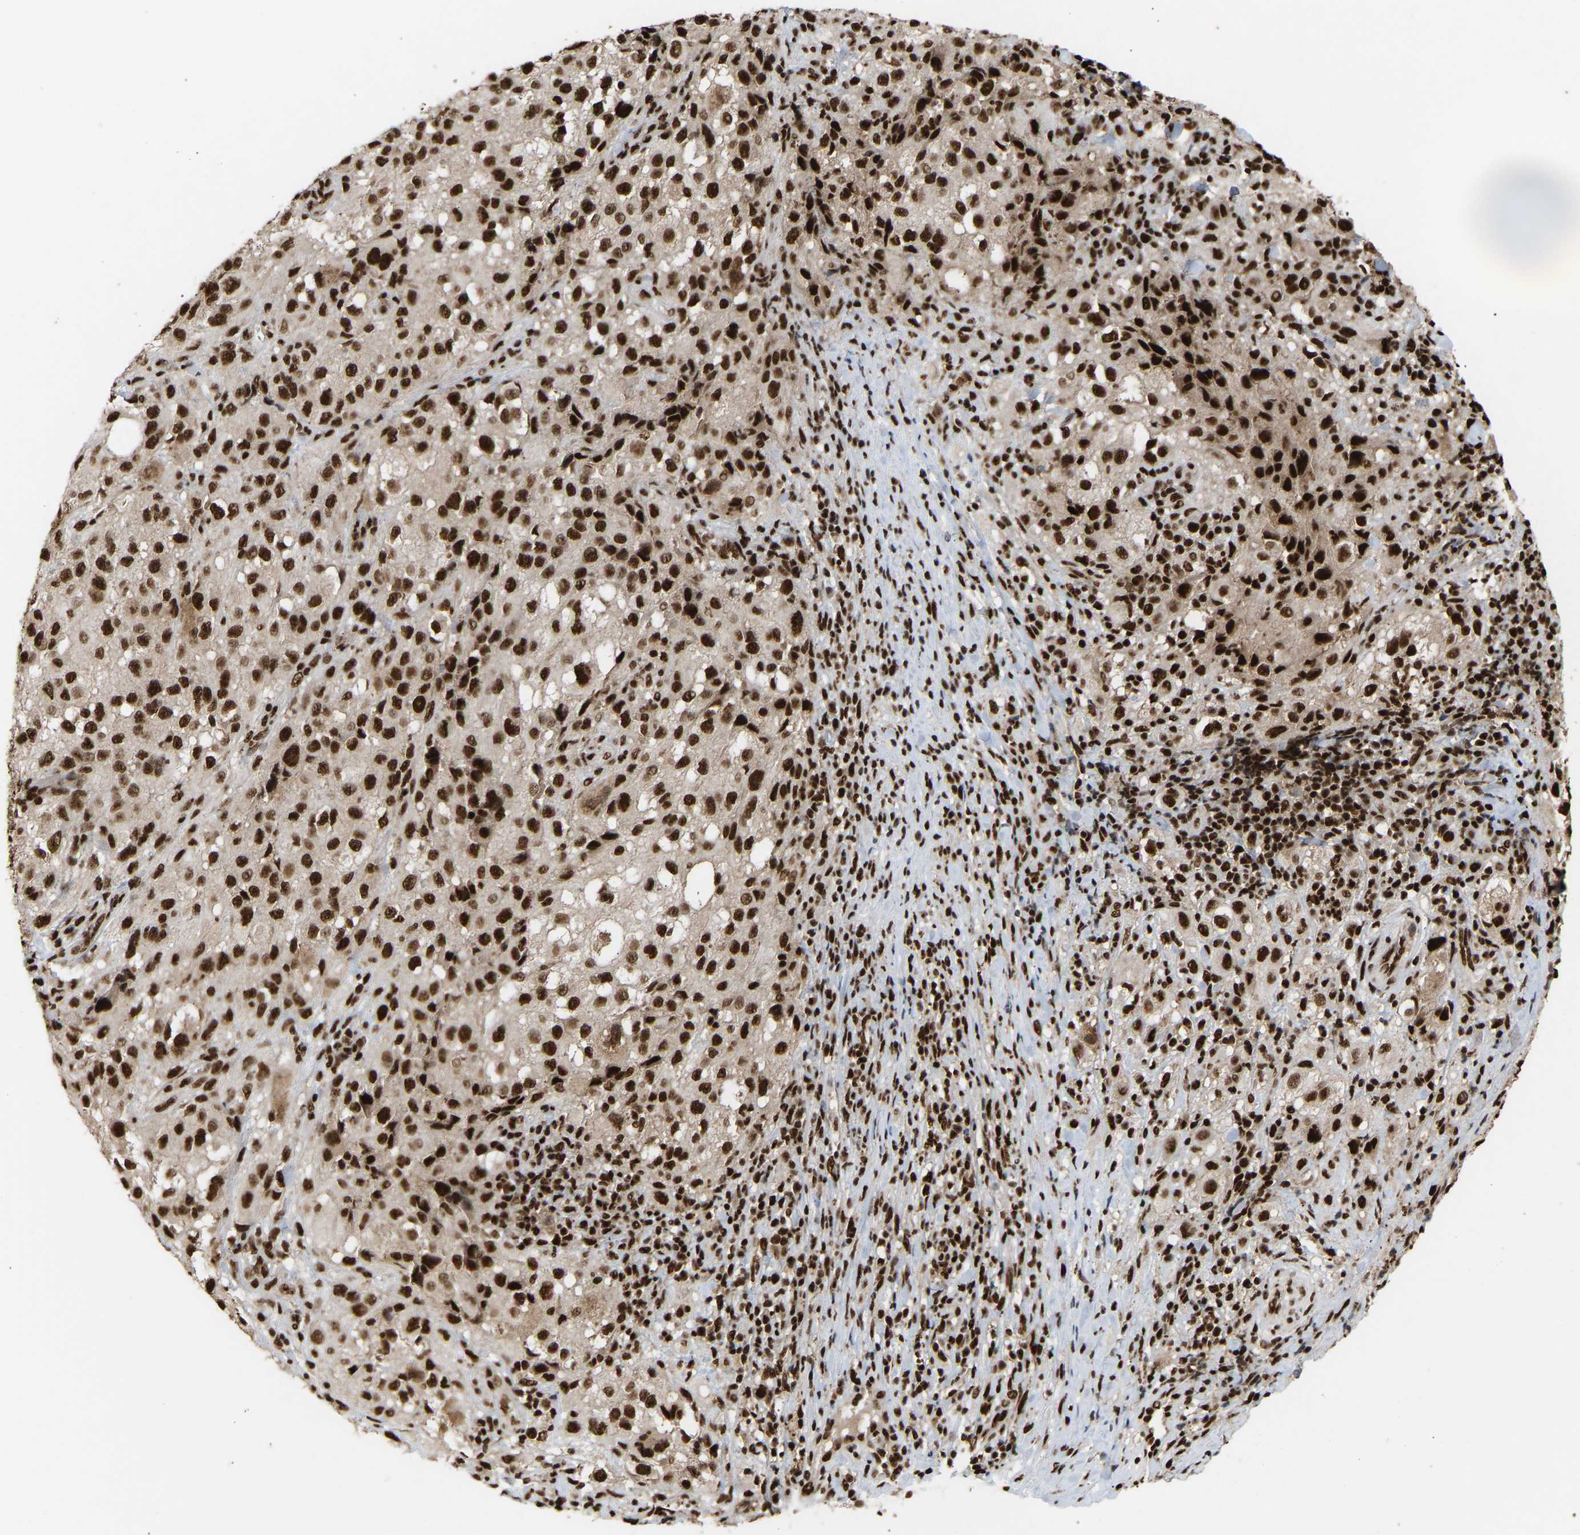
{"staining": {"intensity": "strong", "quantity": ">75%", "location": "nuclear"}, "tissue": "melanoma", "cell_type": "Tumor cells", "image_type": "cancer", "snomed": [{"axis": "morphology", "description": "Necrosis, NOS"}, {"axis": "morphology", "description": "Malignant melanoma, NOS"}, {"axis": "topography", "description": "Skin"}], "caption": "Immunohistochemical staining of human melanoma demonstrates high levels of strong nuclear expression in approximately >75% of tumor cells. (DAB (3,3'-diaminobenzidine) IHC with brightfield microscopy, high magnification).", "gene": "ALYREF", "patient": {"sex": "female", "age": 87}}